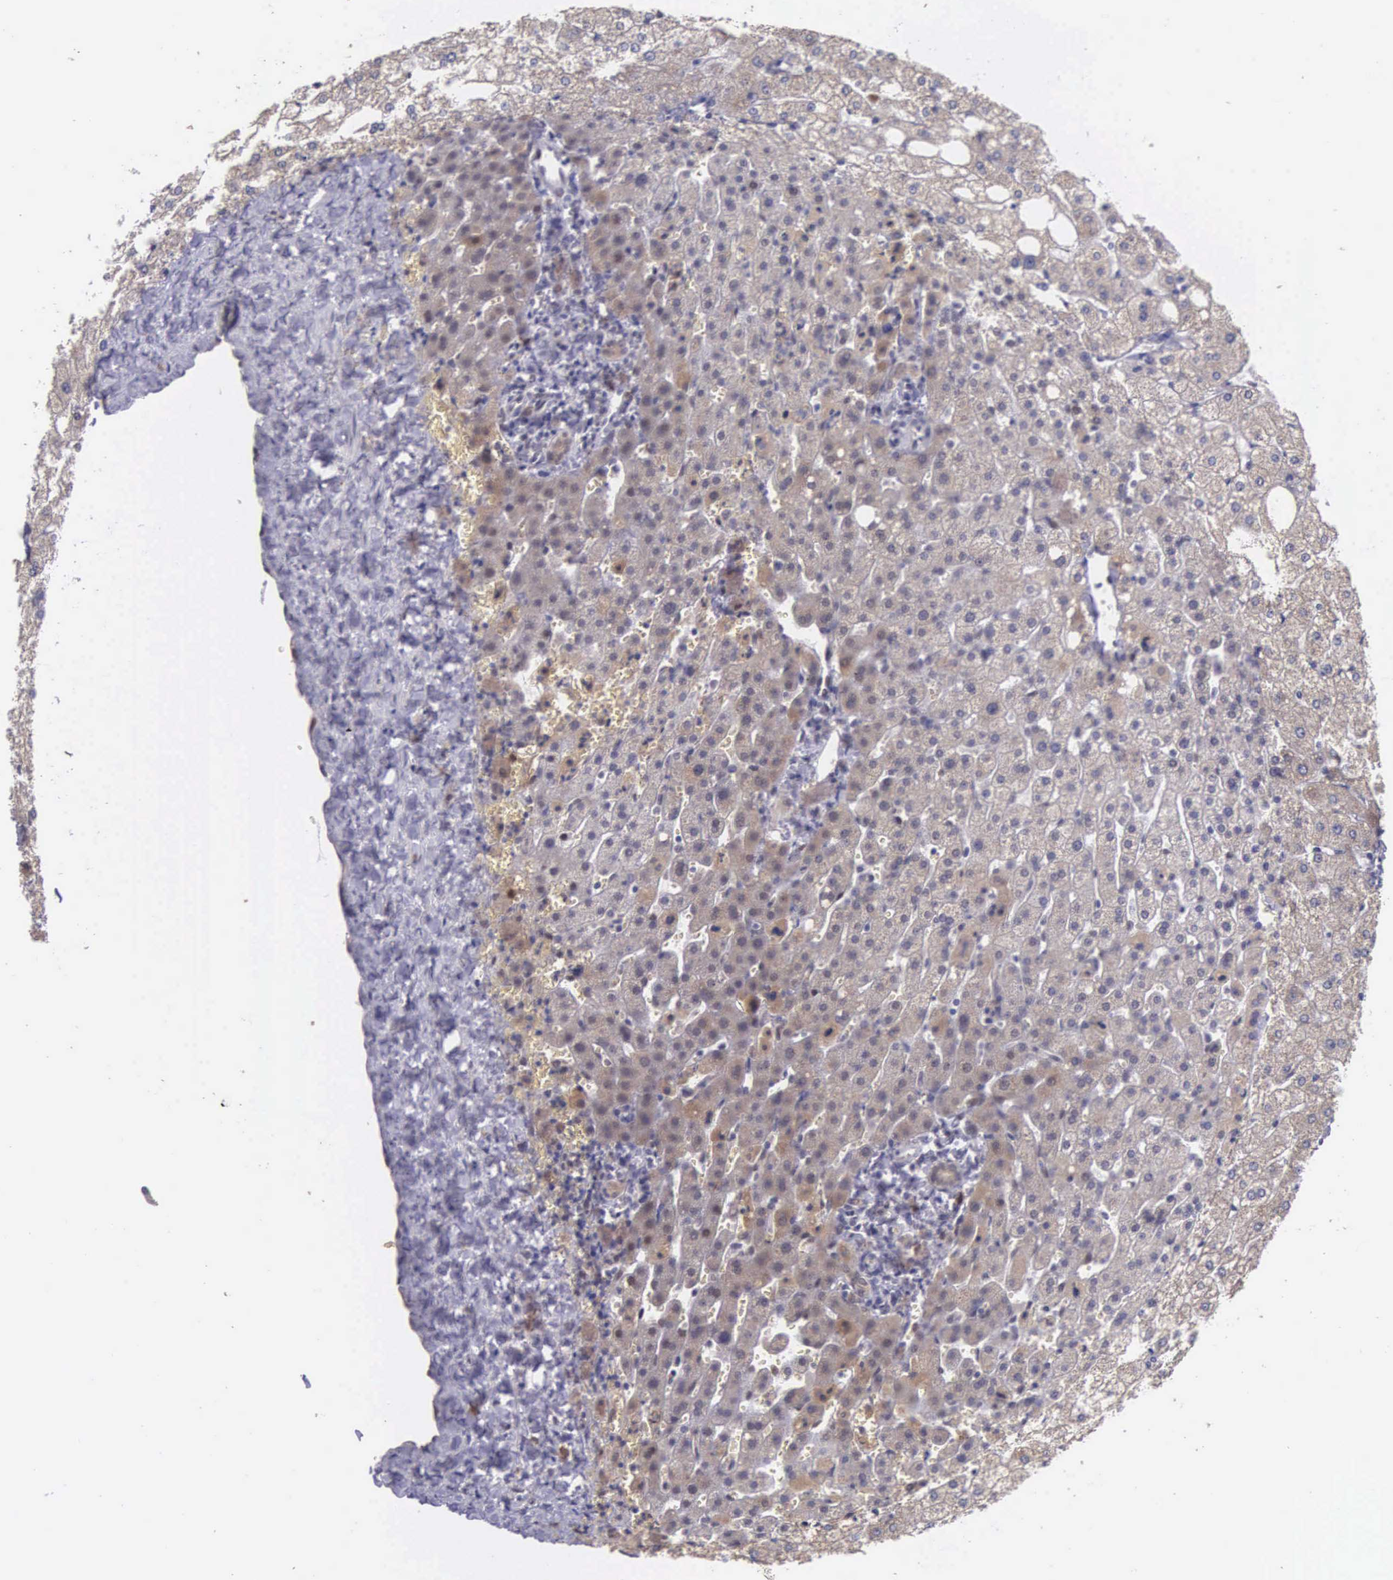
{"staining": {"intensity": "negative", "quantity": "none", "location": "none"}, "tissue": "liver", "cell_type": "Cholangiocytes", "image_type": "normal", "snomed": [{"axis": "morphology", "description": "Normal tissue, NOS"}, {"axis": "morphology", "description": "Adenocarcinoma, metastatic, NOS"}, {"axis": "topography", "description": "Liver"}], "caption": "IHC micrograph of unremarkable liver: liver stained with DAB displays no significant protein positivity in cholangiocytes.", "gene": "SLC25A21", "patient": {"sex": "male", "age": 38}}